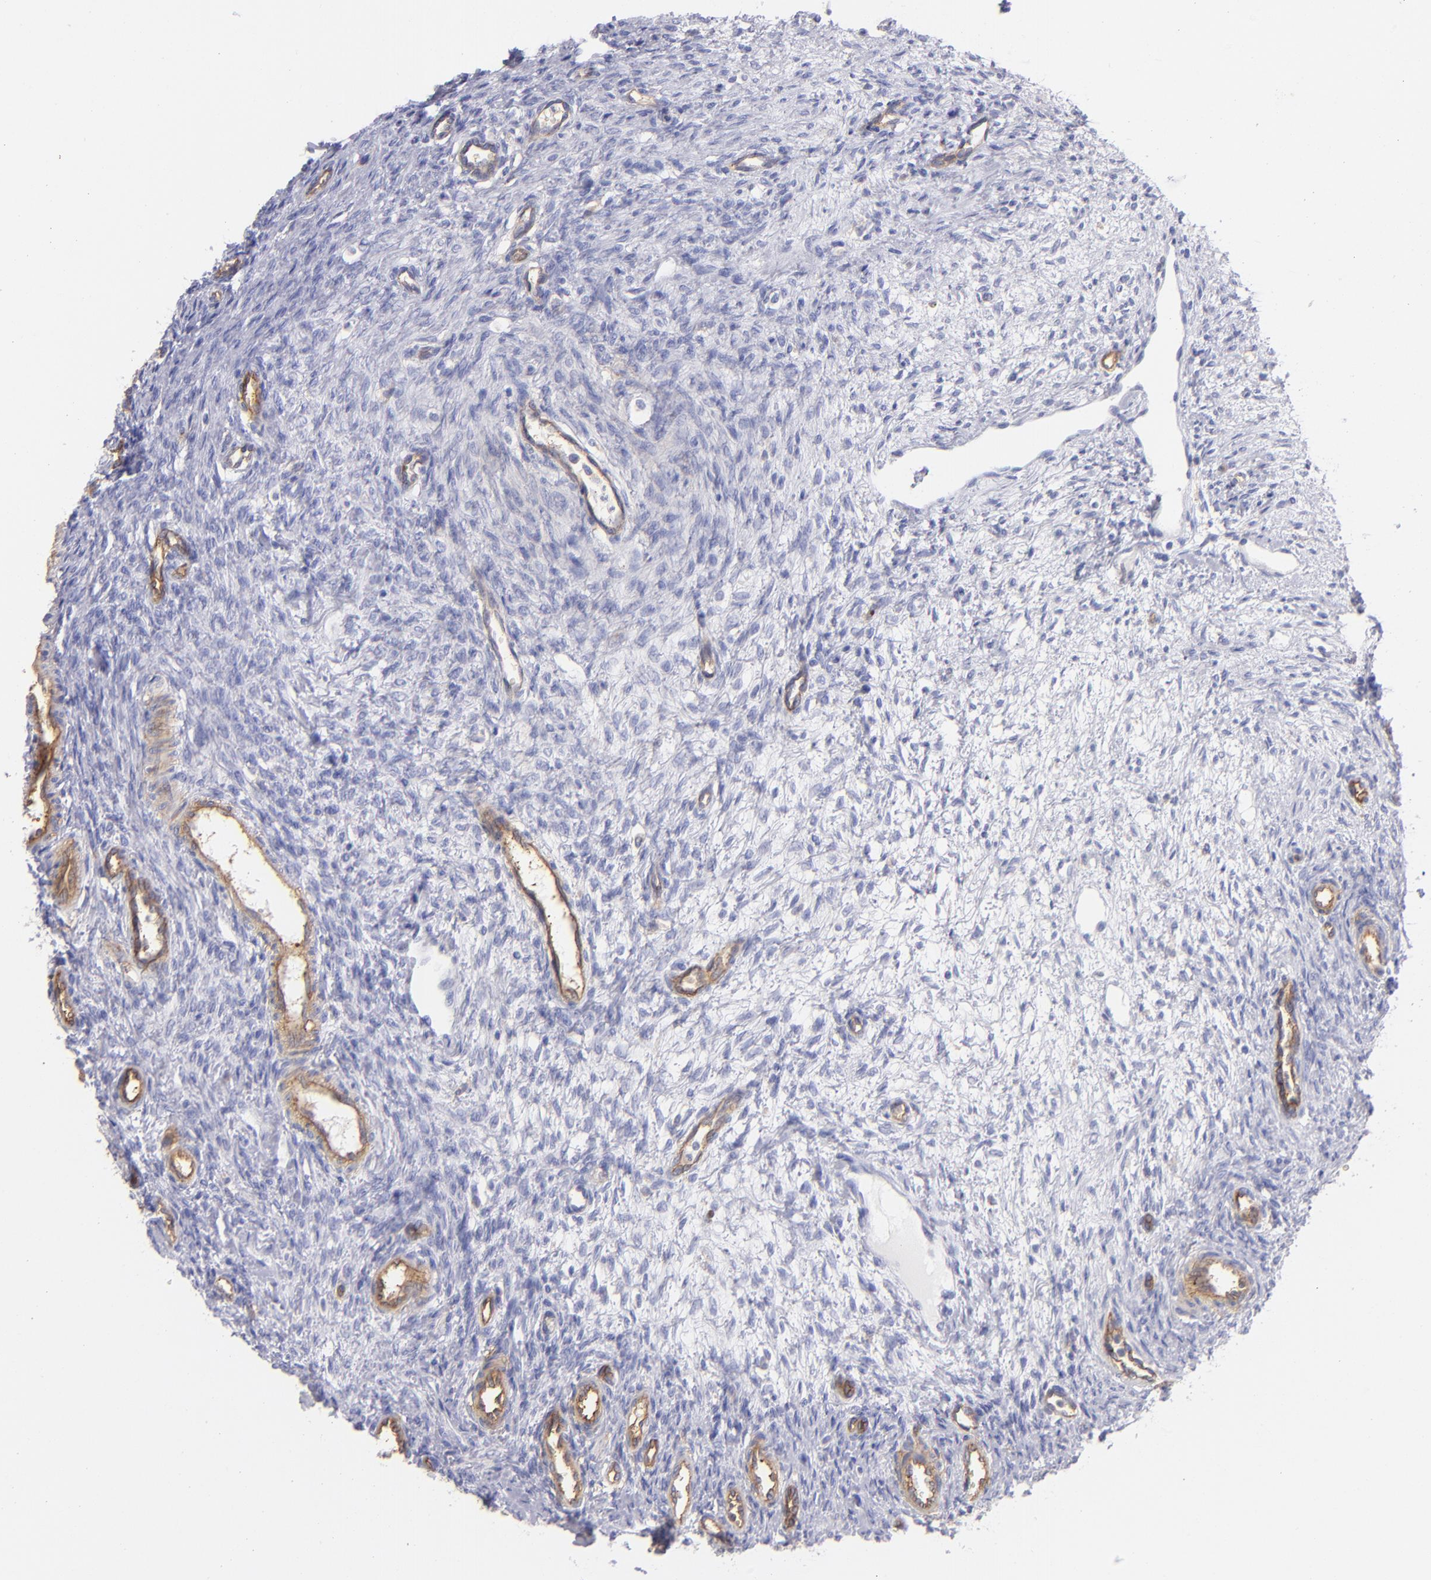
{"staining": {"intensity": "negative", "quantity": "none", "location": "none"}, "tissue": "ovary", "cell_type": "Follicle cells", "image_type": "normal", "snomed": [{"axis": "morphology", "description": "Normal tissue, NOS"}, {"axis": "topography", "description": "Ovary"}], "caption": "High power microscopy histopathology image of an immunohistochemistry (IHC) photomicrograph of normal ovary, revealing no significant expression in follicle cells.", "gene": "ENTPD1", "patient": {"sex": "female", "age": 33}}